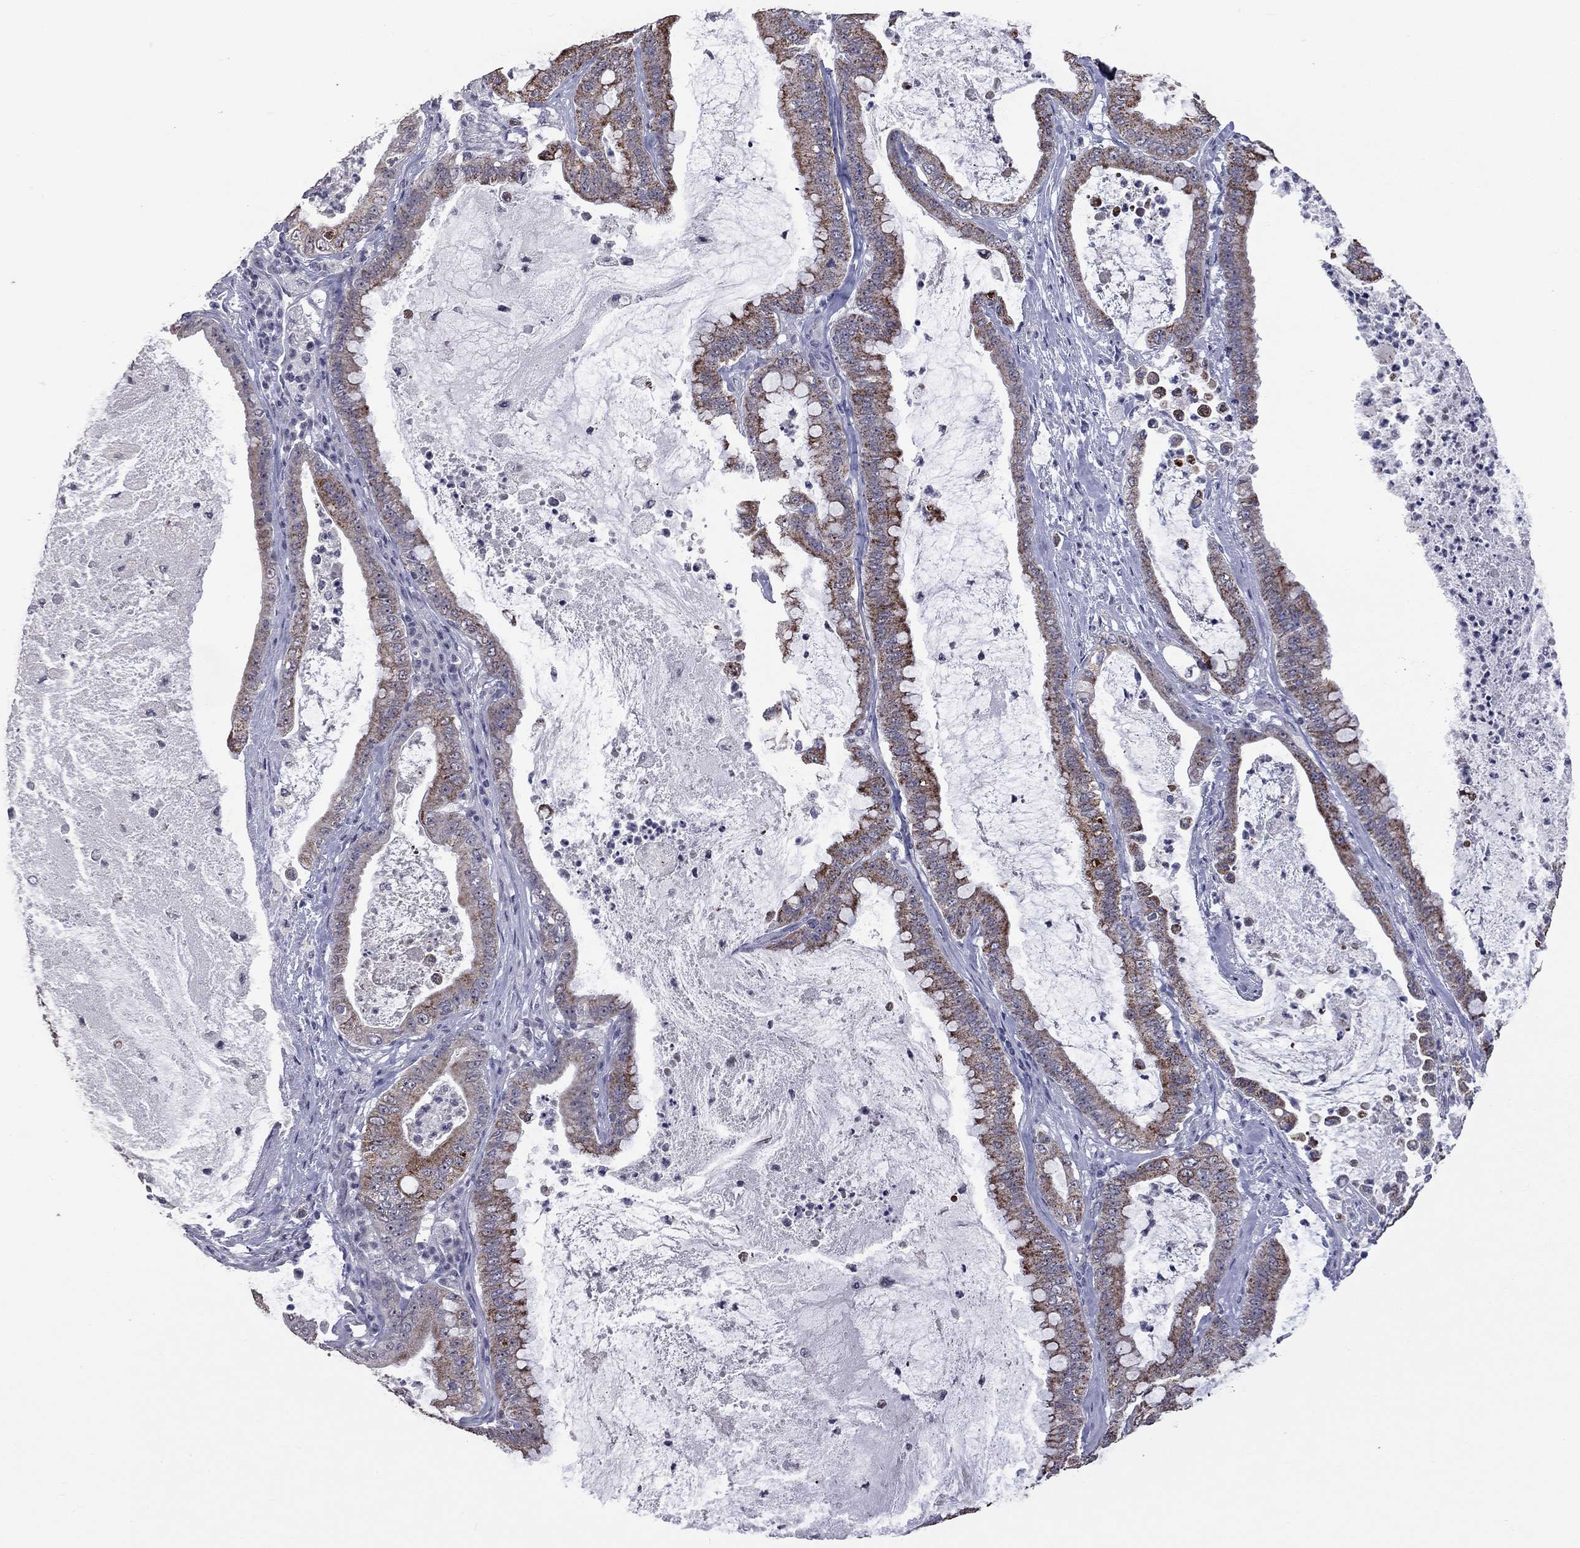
{"staining": {"intensity": "strong", "quantity": ">75%", "location": "cytoplasmic/membranous"}, "tissue": "pancreatic cancer", "cell_type": "Tumor cells", "image_type": "cancer", "snomed": [{"axis": "morphology", "description": "Adenocarcinoma, NOS"}, {"axis": "topography", "description": "Pancreas"}], "caption": "Protein expression by IHC displays strong cytoplasmic/membranous positivity in about >75% of tumor cells in pancreatic adenocarcinoma.", "gene": "SHOC2", "patient": {"sex": "male", "age": 71}}